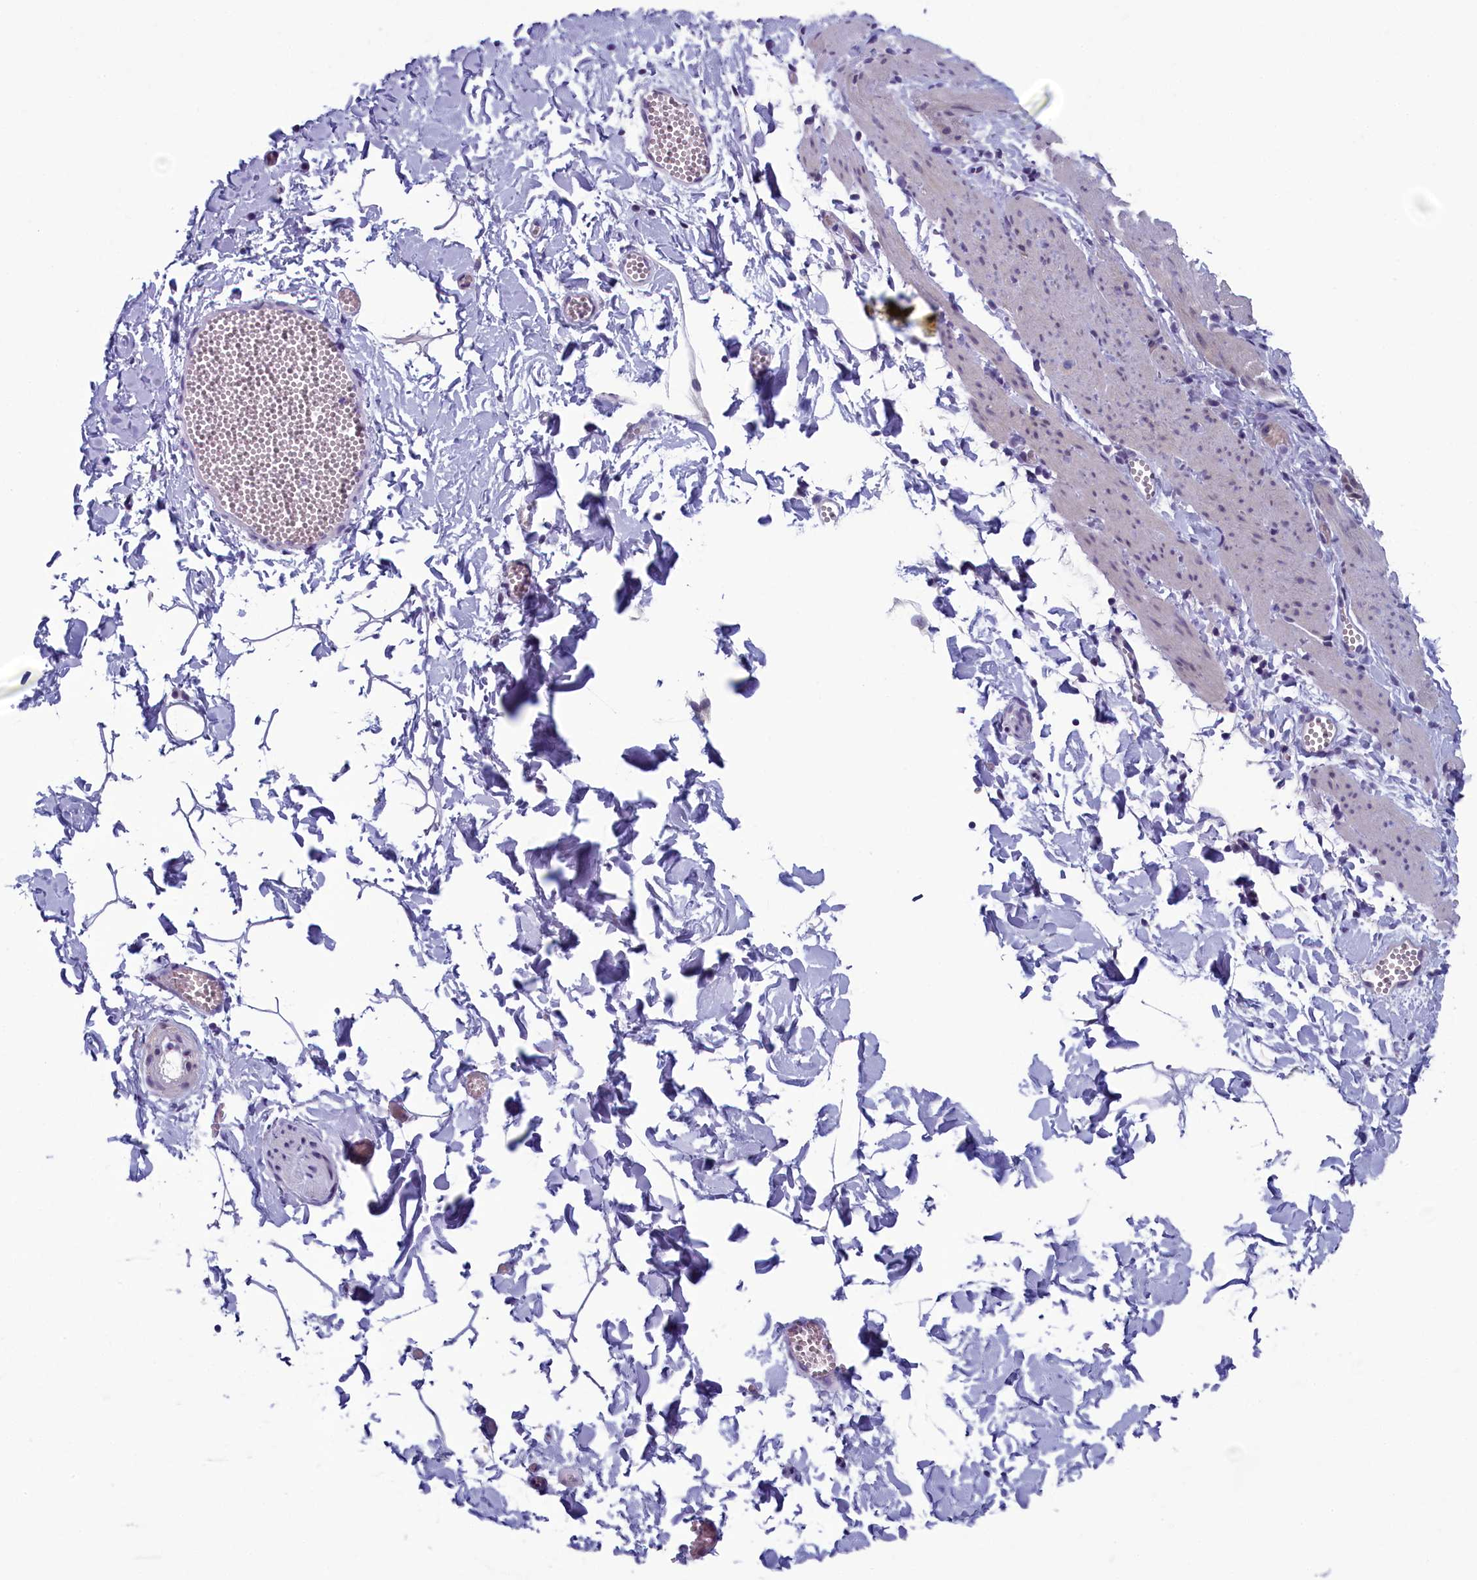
{"staining": {"intensity": "negative", "quantity": "none", "location": "none"}, "tissue": "adipose tissue", "cell_type": "Adipocytes", "image_type": "normal", "snomed": [{"axis": "morphology", "description": "Normal tissue, NOS"}, {"axis": "topography", "description": "Gallbladder"}, {"axis": "topography", "description": "Peripheral nerve tissue"}], "caption": "This is a micrograph of immunohistochemistry staining of benign adipose tissue, which shows no expression in adipocytes. Brightfield microscopy of immunohistochemistry stained with DAB (3,3'-diaminobenzidine) (brown) and hematoxylin (blue), captured at high magnification.", "gene": "CNEP1R1", "patient": {"sex": "male", "age": 38}}